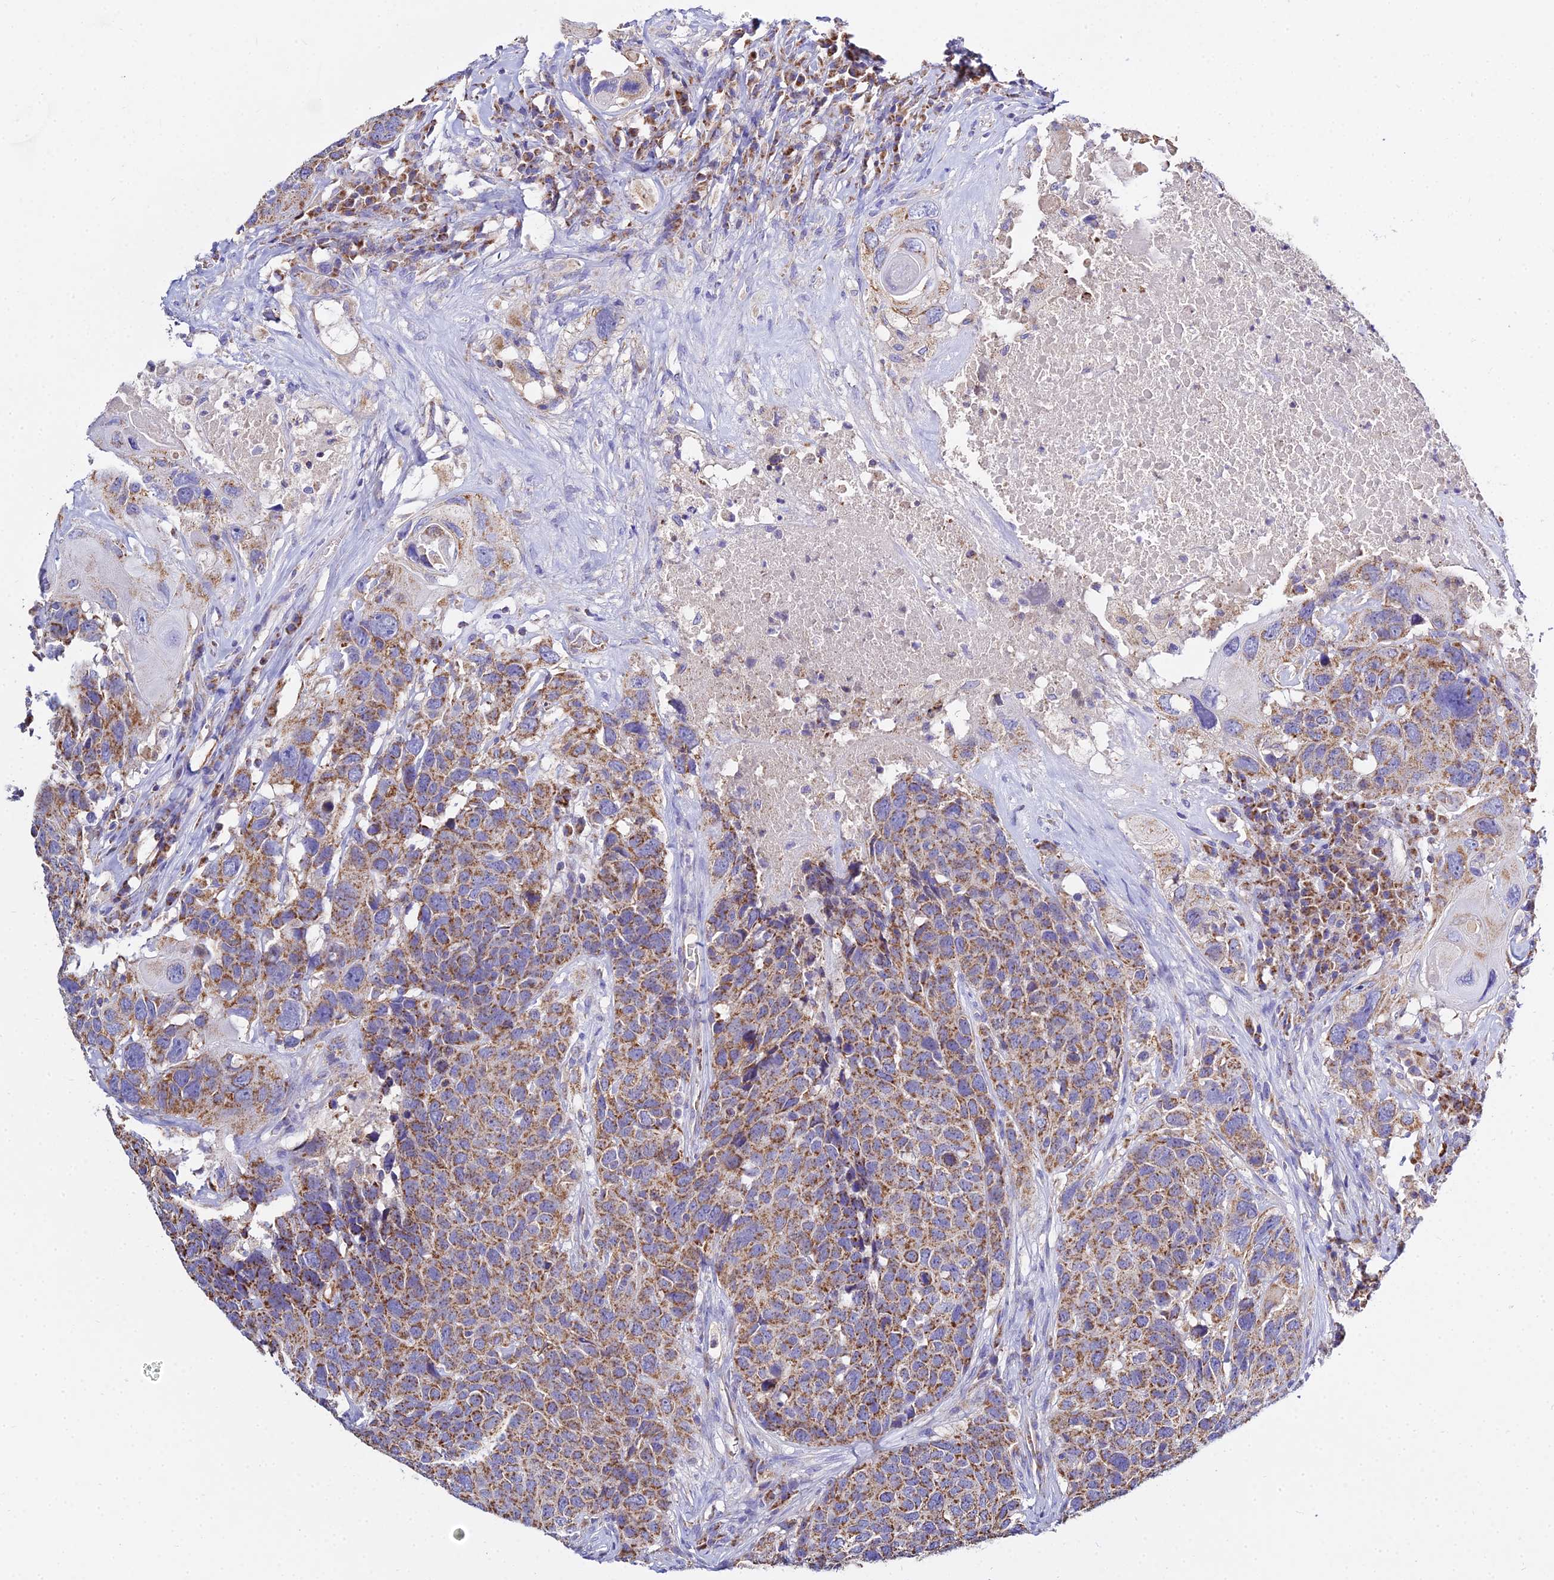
{"staining": {"intensity": "moderate", "quantity": ">75%", "location": "cytoplasmic/membranous"}, "tissue": "head and neck cancer", "cell_type": "Tumor cells", "image_type": "cancer", "snomed": [{"axis": "morphology", "description": "Squamous cell carcinoma, NOS"}, {"axis": "topography", "description": "Head-Neck"}], "caption": "An immunohistochemistry (IHC) photomicrograph of neoplastic tissue is shown. Protein staining in brown shows moderate cytoplasmic/membranous positivity in head and neck squamous cell carcinoma within tumor cells. (IHC, brightfield microscopy, high magnification).", "gene": "TYW5", "patient": {"sex": "male", "age": 66}}